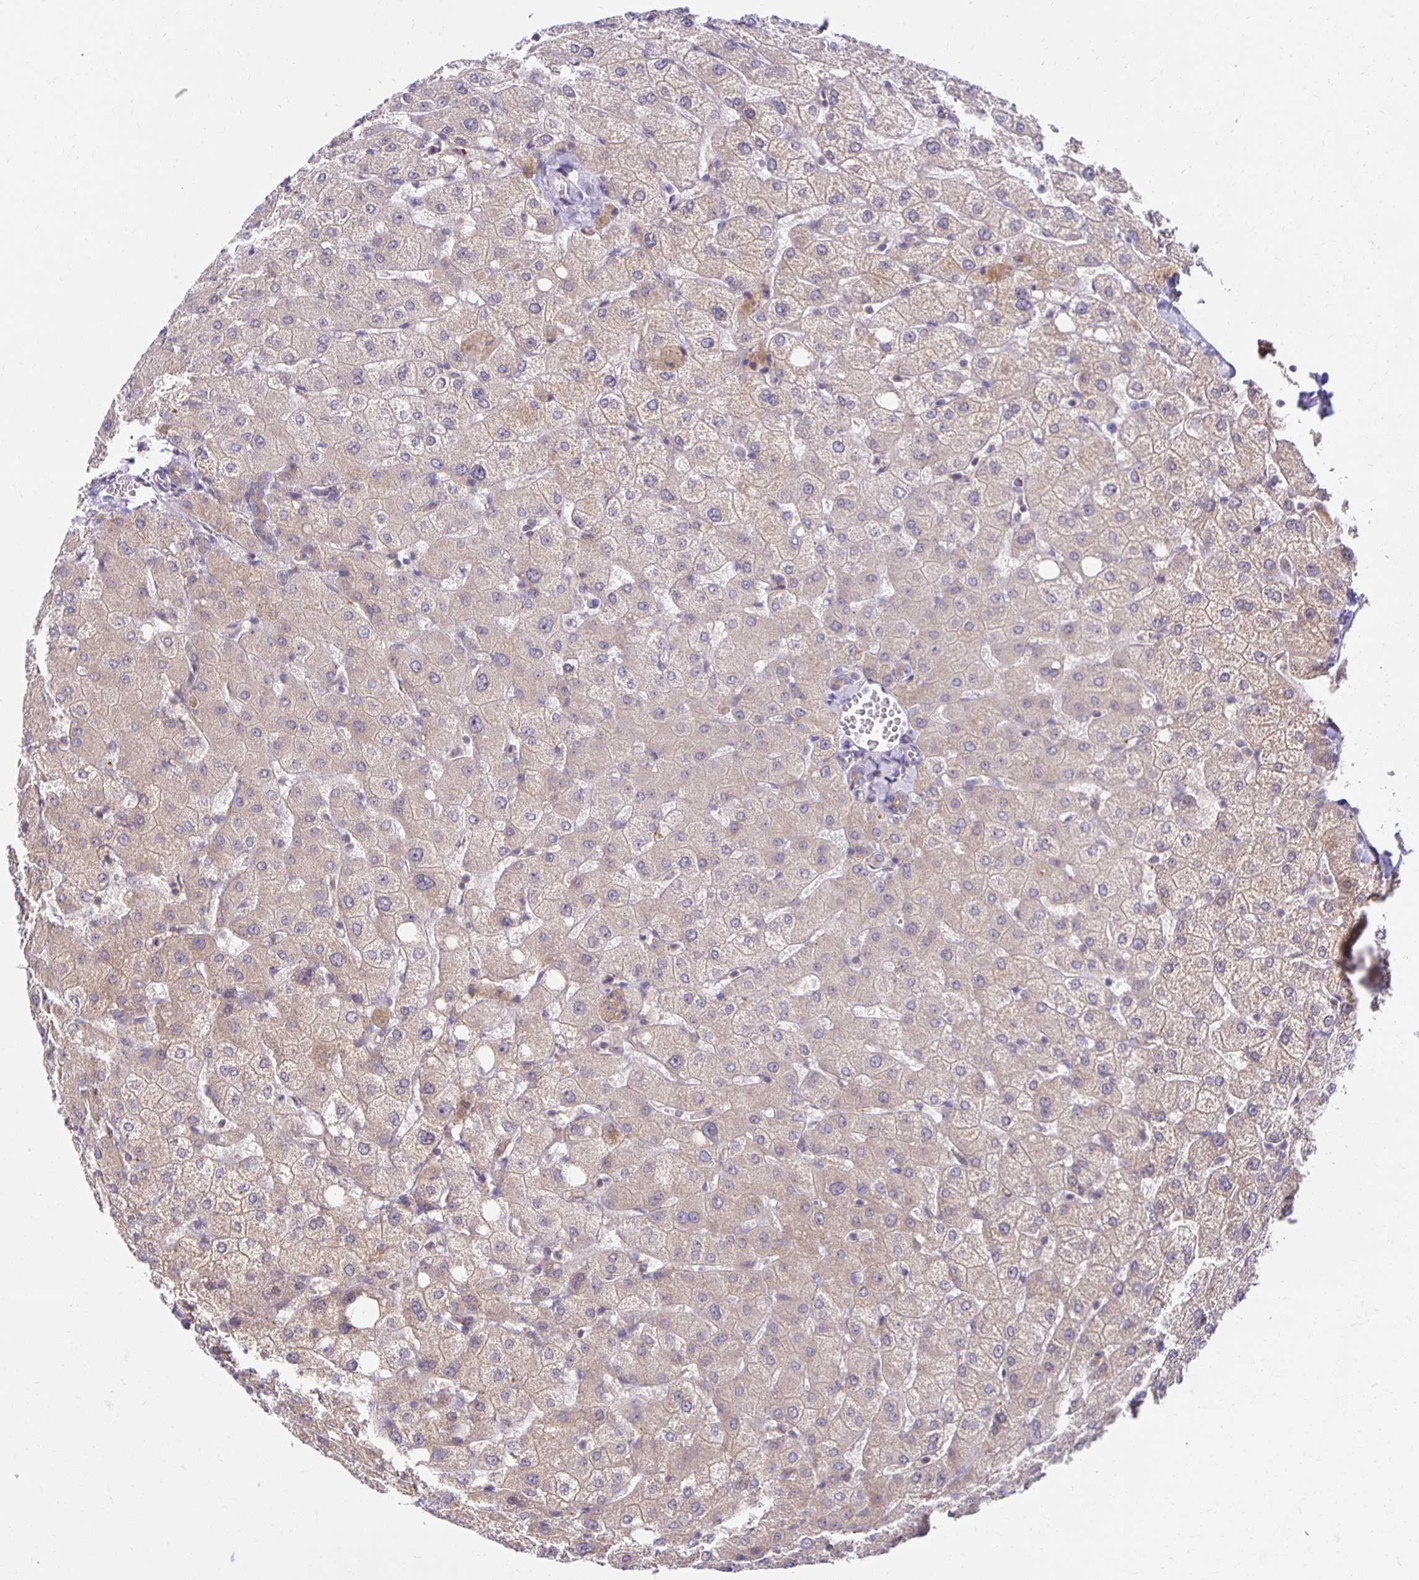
{"staining": {"intensity": "negative", "quantity": "none", "location": "none"}, "tissue": "liver", "cell_type": "Cholangiocytes", "image_type": "normal", "snomed": [{"axis": "morphology", "description": "Normal tissue, NOS"}, {"axis": "topography", "description": "Liver"}], "caption": "This is an immunohistochemistry (IHC) photomicrograph of normal liver. There is no expression in cholangiocytes.", "gene": "MIEN1", "patient": {"sex": "female", "age": 54}}